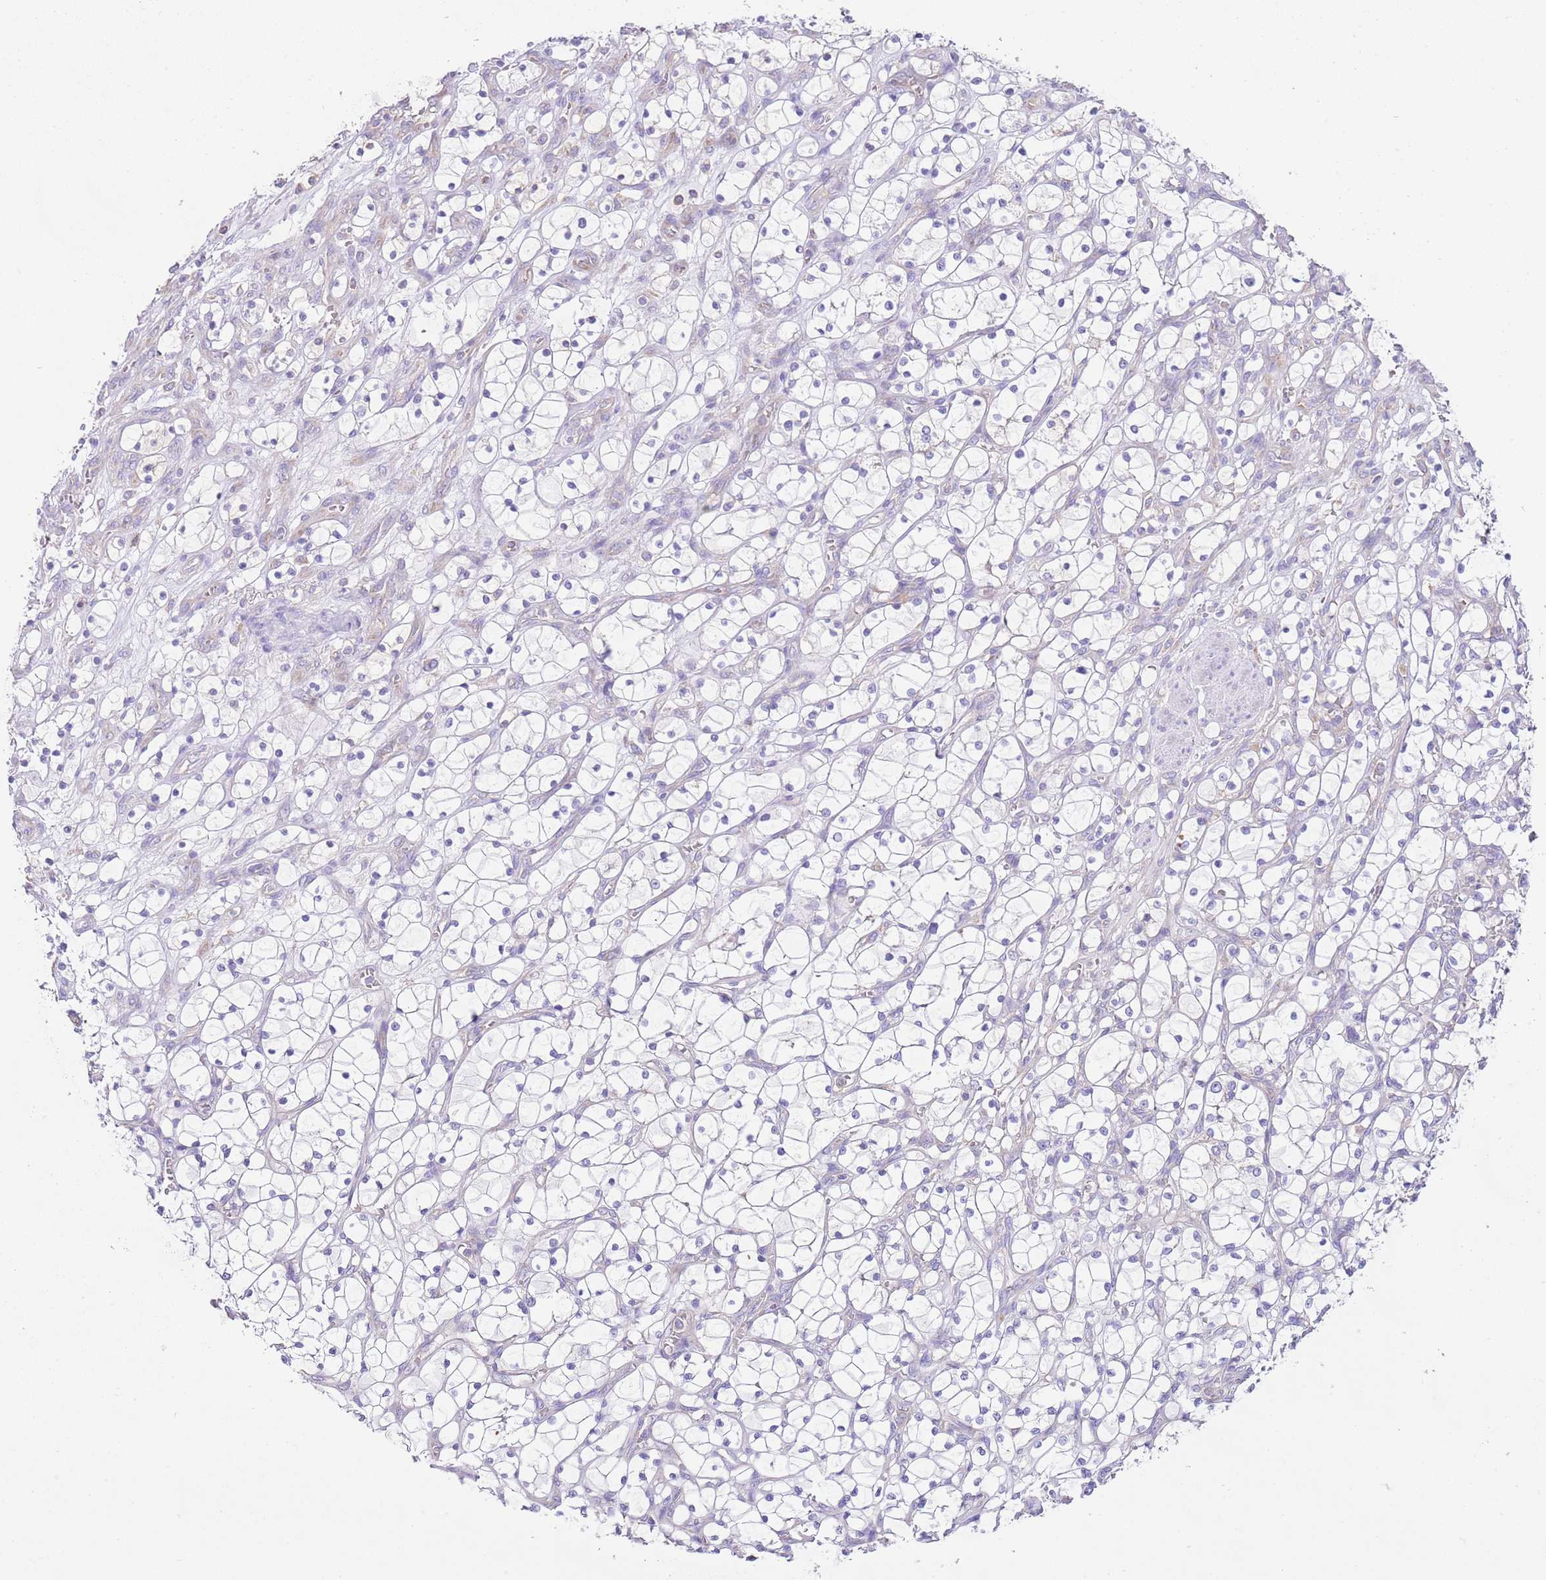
{"staining": {"intensity": "negative", "quantity": "none", "location": "none"}, "tissue": "renal cancer", "cell_type": "Tumor cells", "image_type": "cancer", "snomed": [{"axis": "morphology", "description": "Adenocarcinoma, NOS"}, {"axis": "topography", "description": "Kidney"}], "caption": "IHC photomicrograph of human renal cancer (adenocarcinoma) stained for a protein (brown), which exhibits no expression in tumor cells. The staining is performed using DAB brown chromogen with nuclei counter-stained in using hematoxylin.", "gene": "RPS10", "patient": {"sex": "female", "age": 69}}